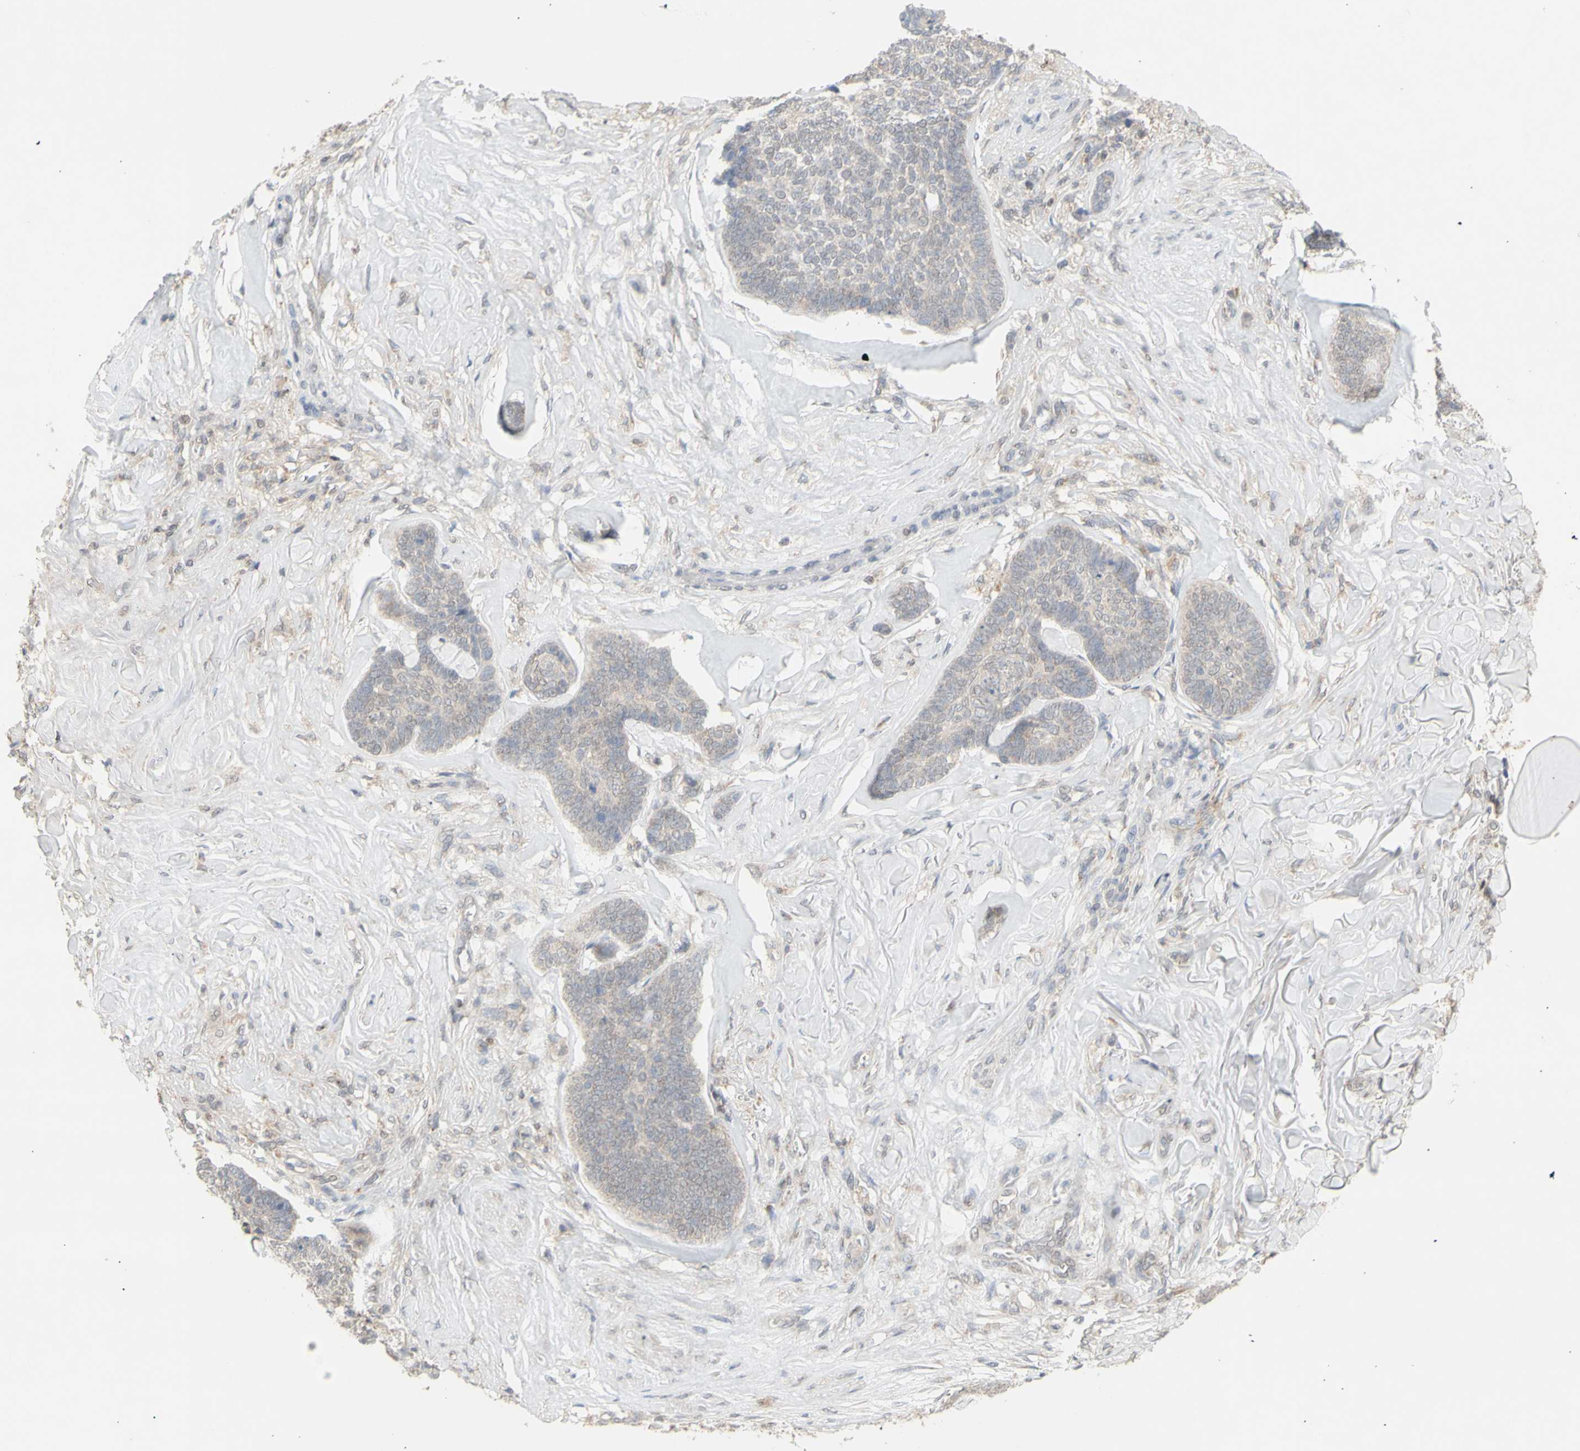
{"staining": {"intensity": "negative", "quantity": "none", "location": "none"}, "tissue": "skin cancer", "cell_type": "Tumor cells", "image_type": "cancer", "snomed": [{"axis": "morphology", "description": "Basal cell carcinoma"}, {"axis": "topography", "description": "Skin"}], "caption": "Immunohistochemistry of basal cell carcinoma (skin) displays no staining in tumor cells.", "gene": "NLRP1", "patient": {"sex": "male", "age": 84}}